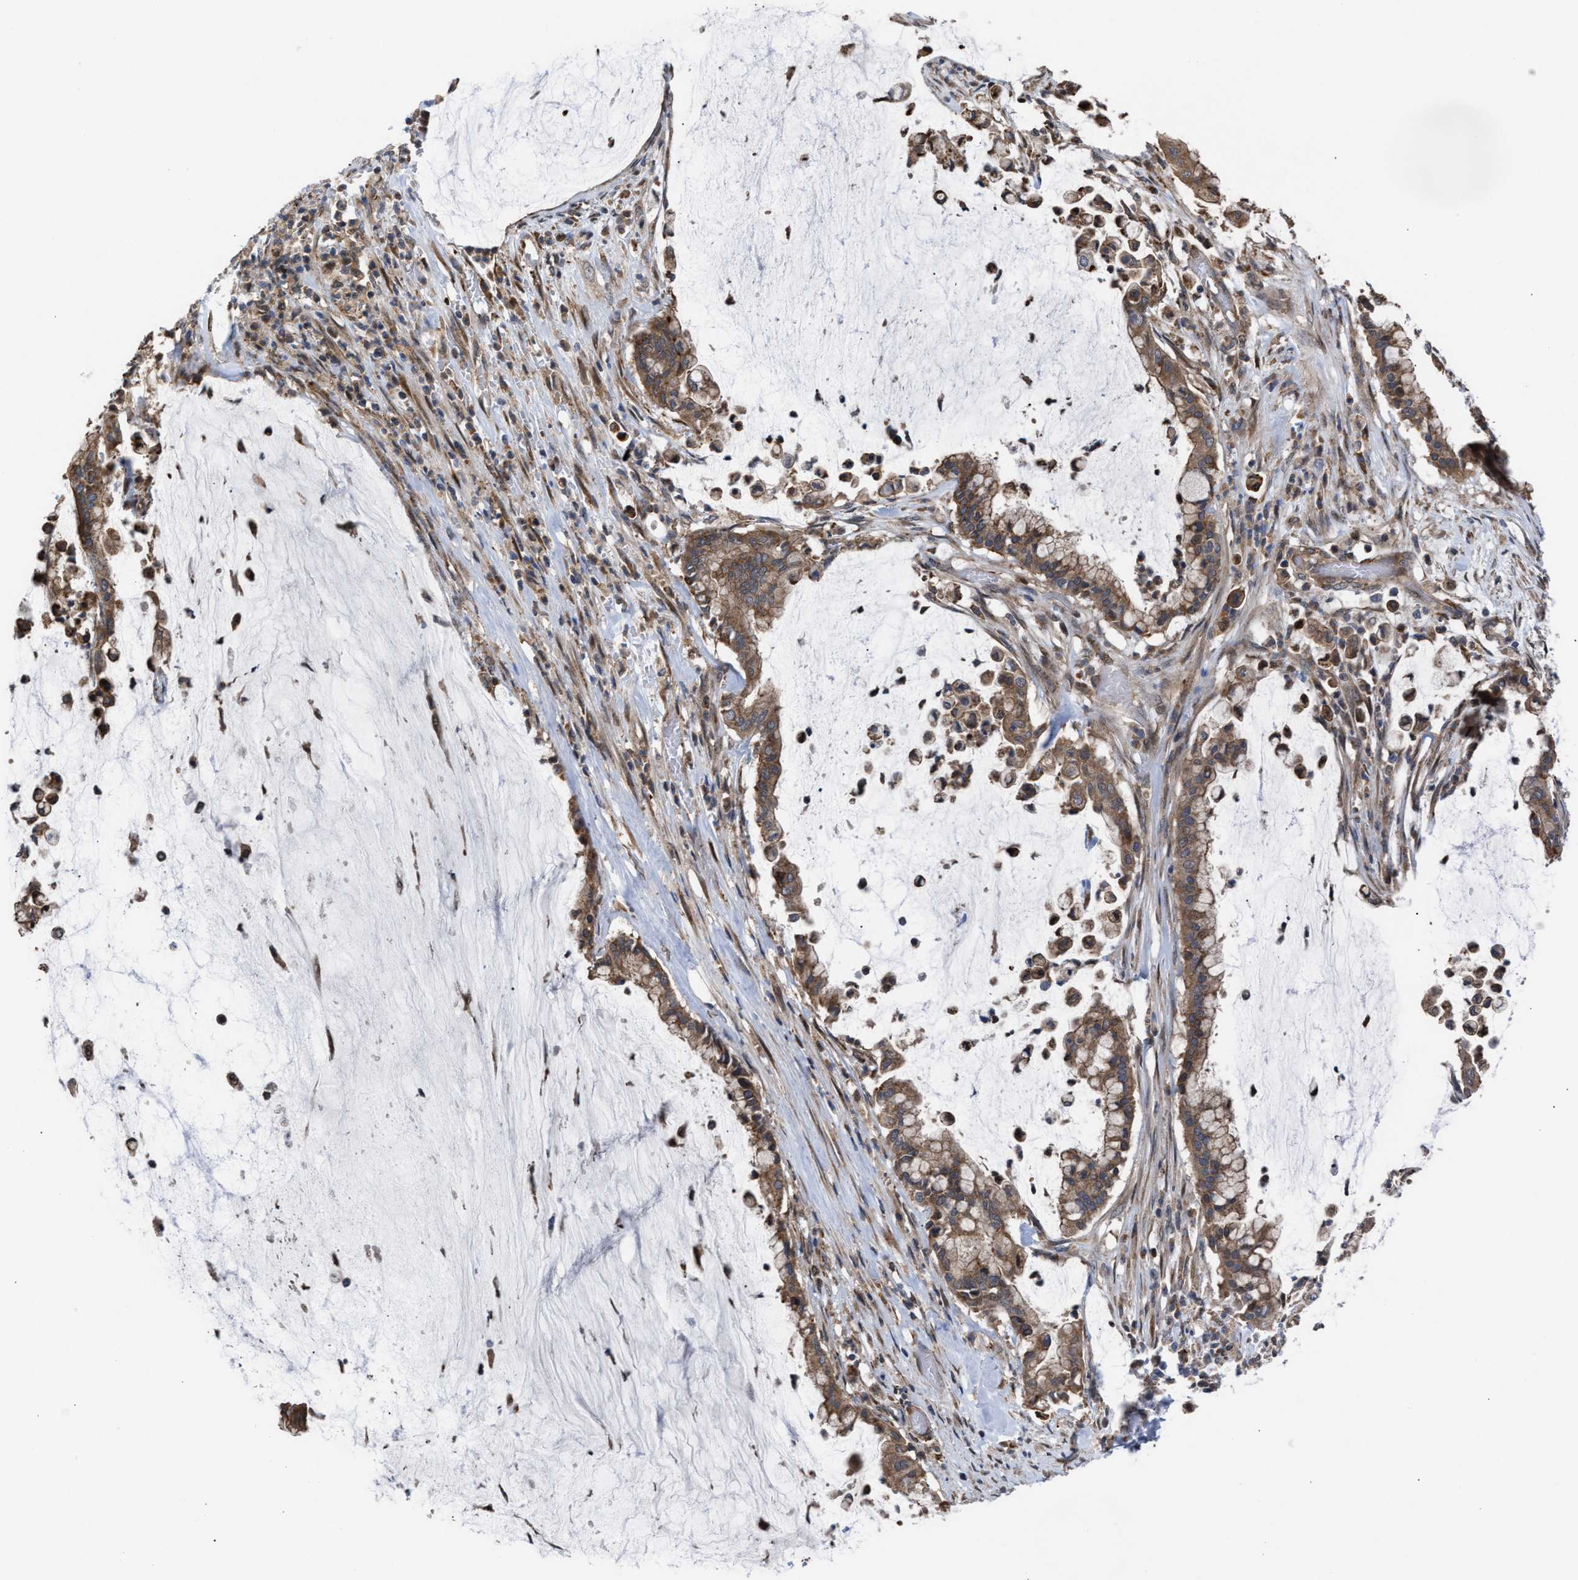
{"staining": {"intensity": "moderate", "quantity": ">75%", "location": "cytoplasmic/membranous"}, "tissue": "pancreatic cancer", "cell_type": "Tumor cells", "image_type": "cancer", "snomed": [{"axis": "morphology", "description": "Adenocarcinoma, NOS"}, {"axis": "topography", "description": "Pancreas"}], "caption": "A histopathology image of pancreatic cancer (adenocarcinoma) stained for a protein demonstrates moderate cytoplasmic/membranous brown staining in tumor cells.", "gene": "TP53BP2", "patient": {"sex": "male", "age": 41}}